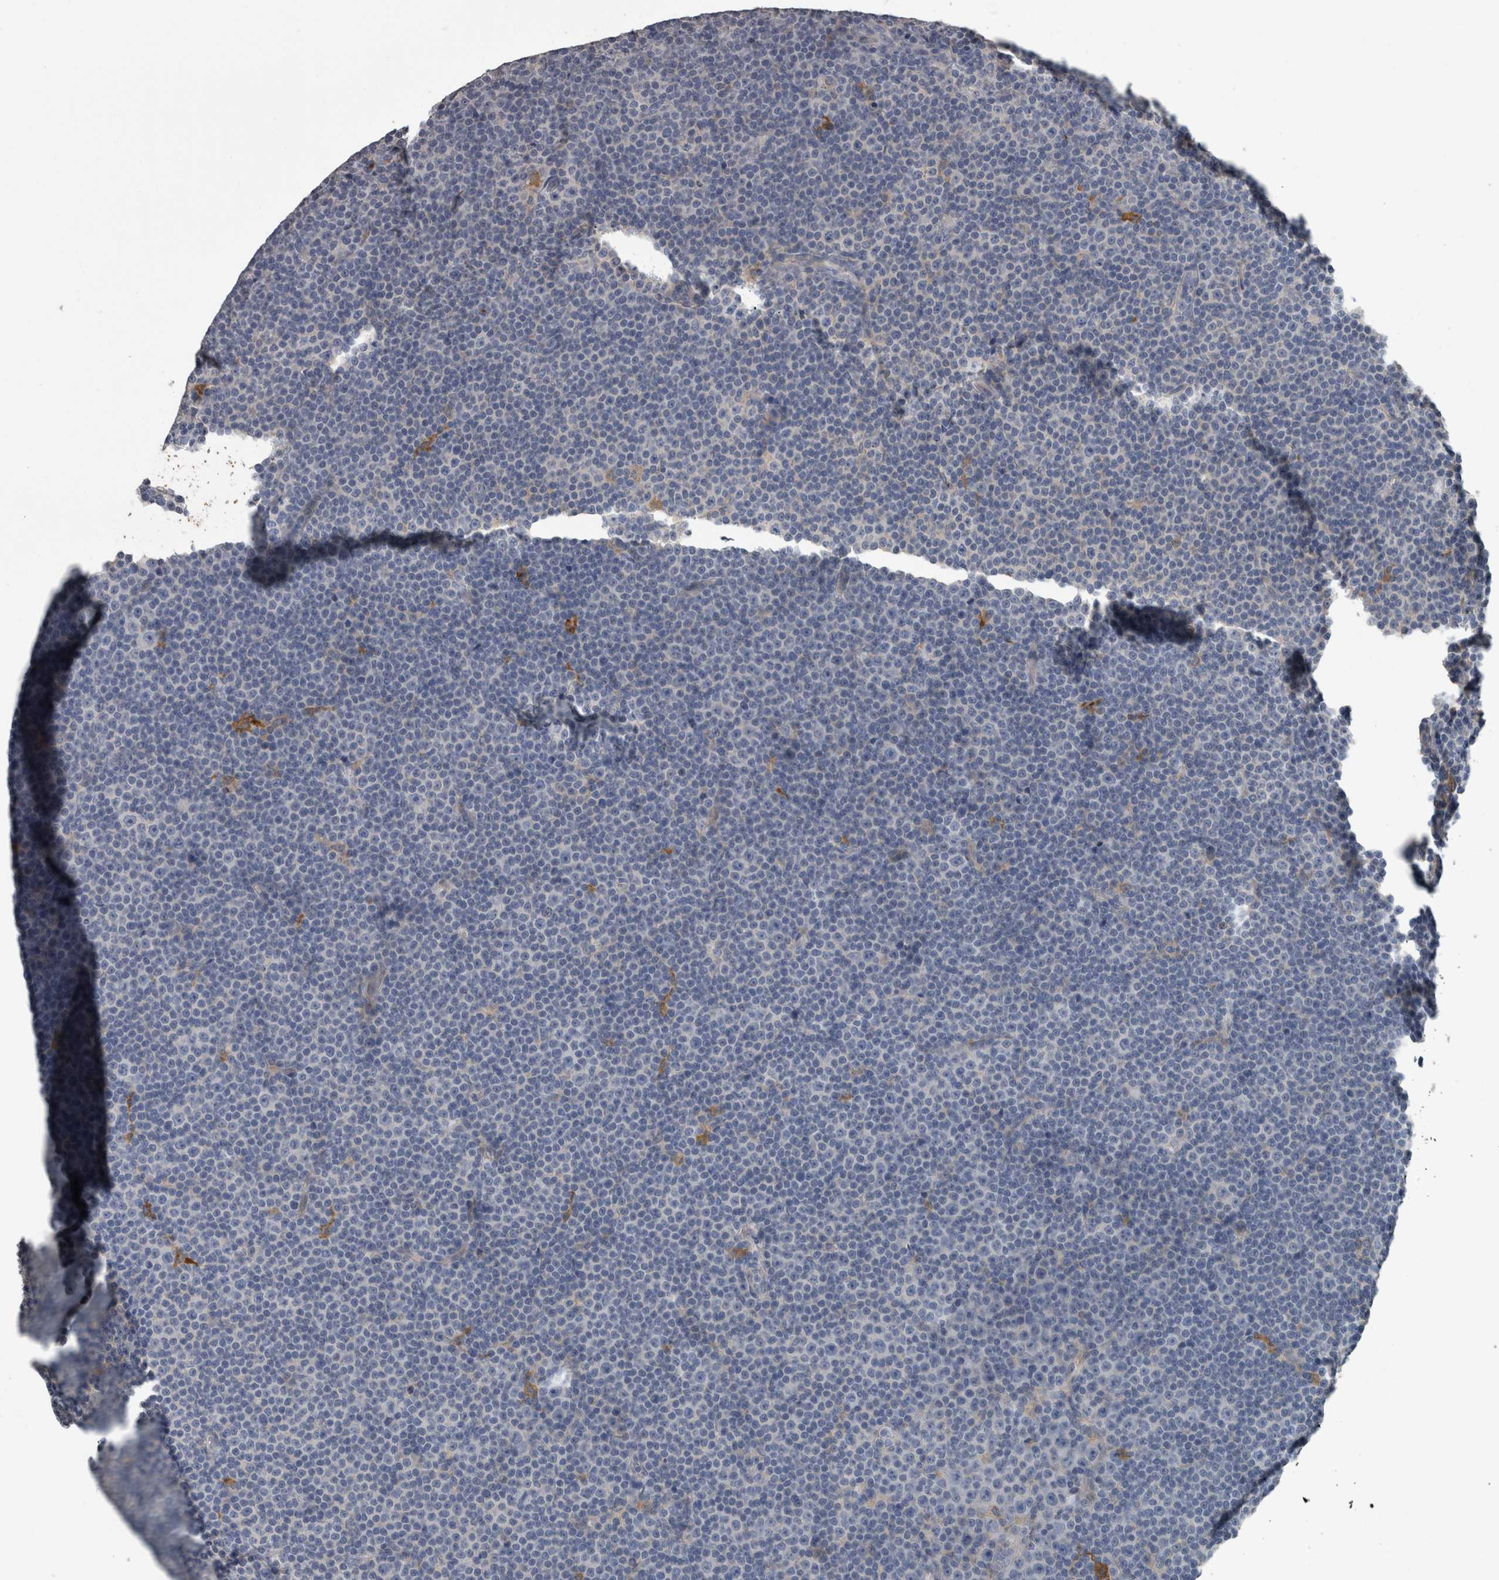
{"staining": {"intensity": "negative", "quantity": "none", "location": "none"}, "tissue": "lymphoma", "cell_type": "Tumor cells", "image_type": "cancer", "snomed": [{"axis": "morphology", "description": "Malignant lymphoma, non-Hodgkin's type, Low grade"}, {"axis": "topography", "description": "Lymph node"}], "caption": "A micrograph of human low-grade malignant lymphoma, non-Hodgkin's type is negative for staining in tumor cells.", "gene": "EFEMP2", "patient": {"sex": "female", "age": 67}}